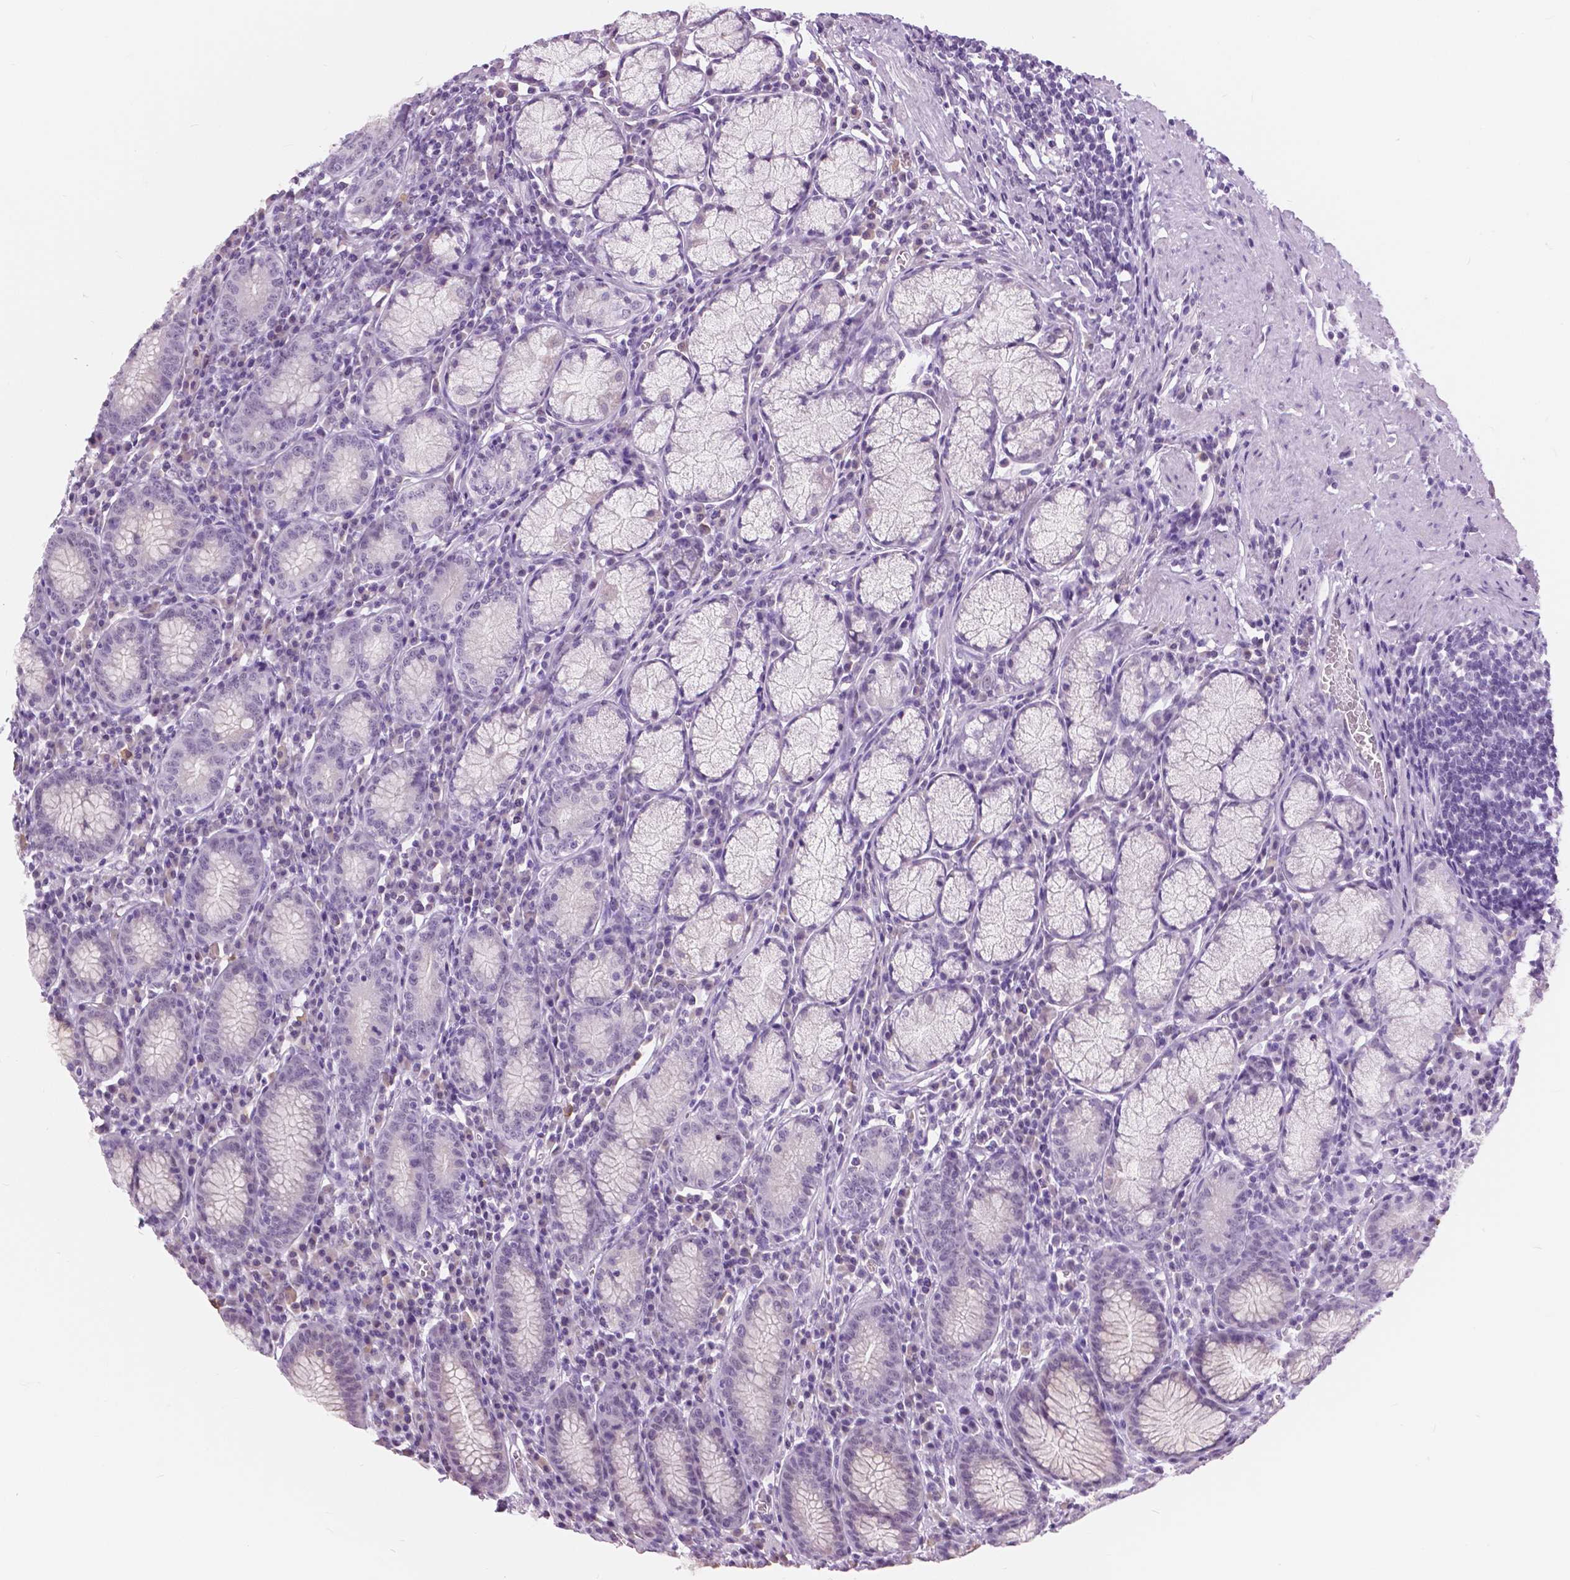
{"staining": {"intensity": "negative", "quantity": "none", "location": "none"}, "tissue": "stomach", "cell_type": "Glandular cells", "image_type": "normal", "snomed": [{"axis": "morphology", "description": "Normal tissue, NOS"}, {"axis": "topography", "description": "Stomach"}], "caption": "High power microscopy micrograph of an immunohistochemistry image of normal stomach, revealing no significant positivity in glandular cells.", "gene": "MYOM1", "patient": {"sex": "male", "age": 55}}